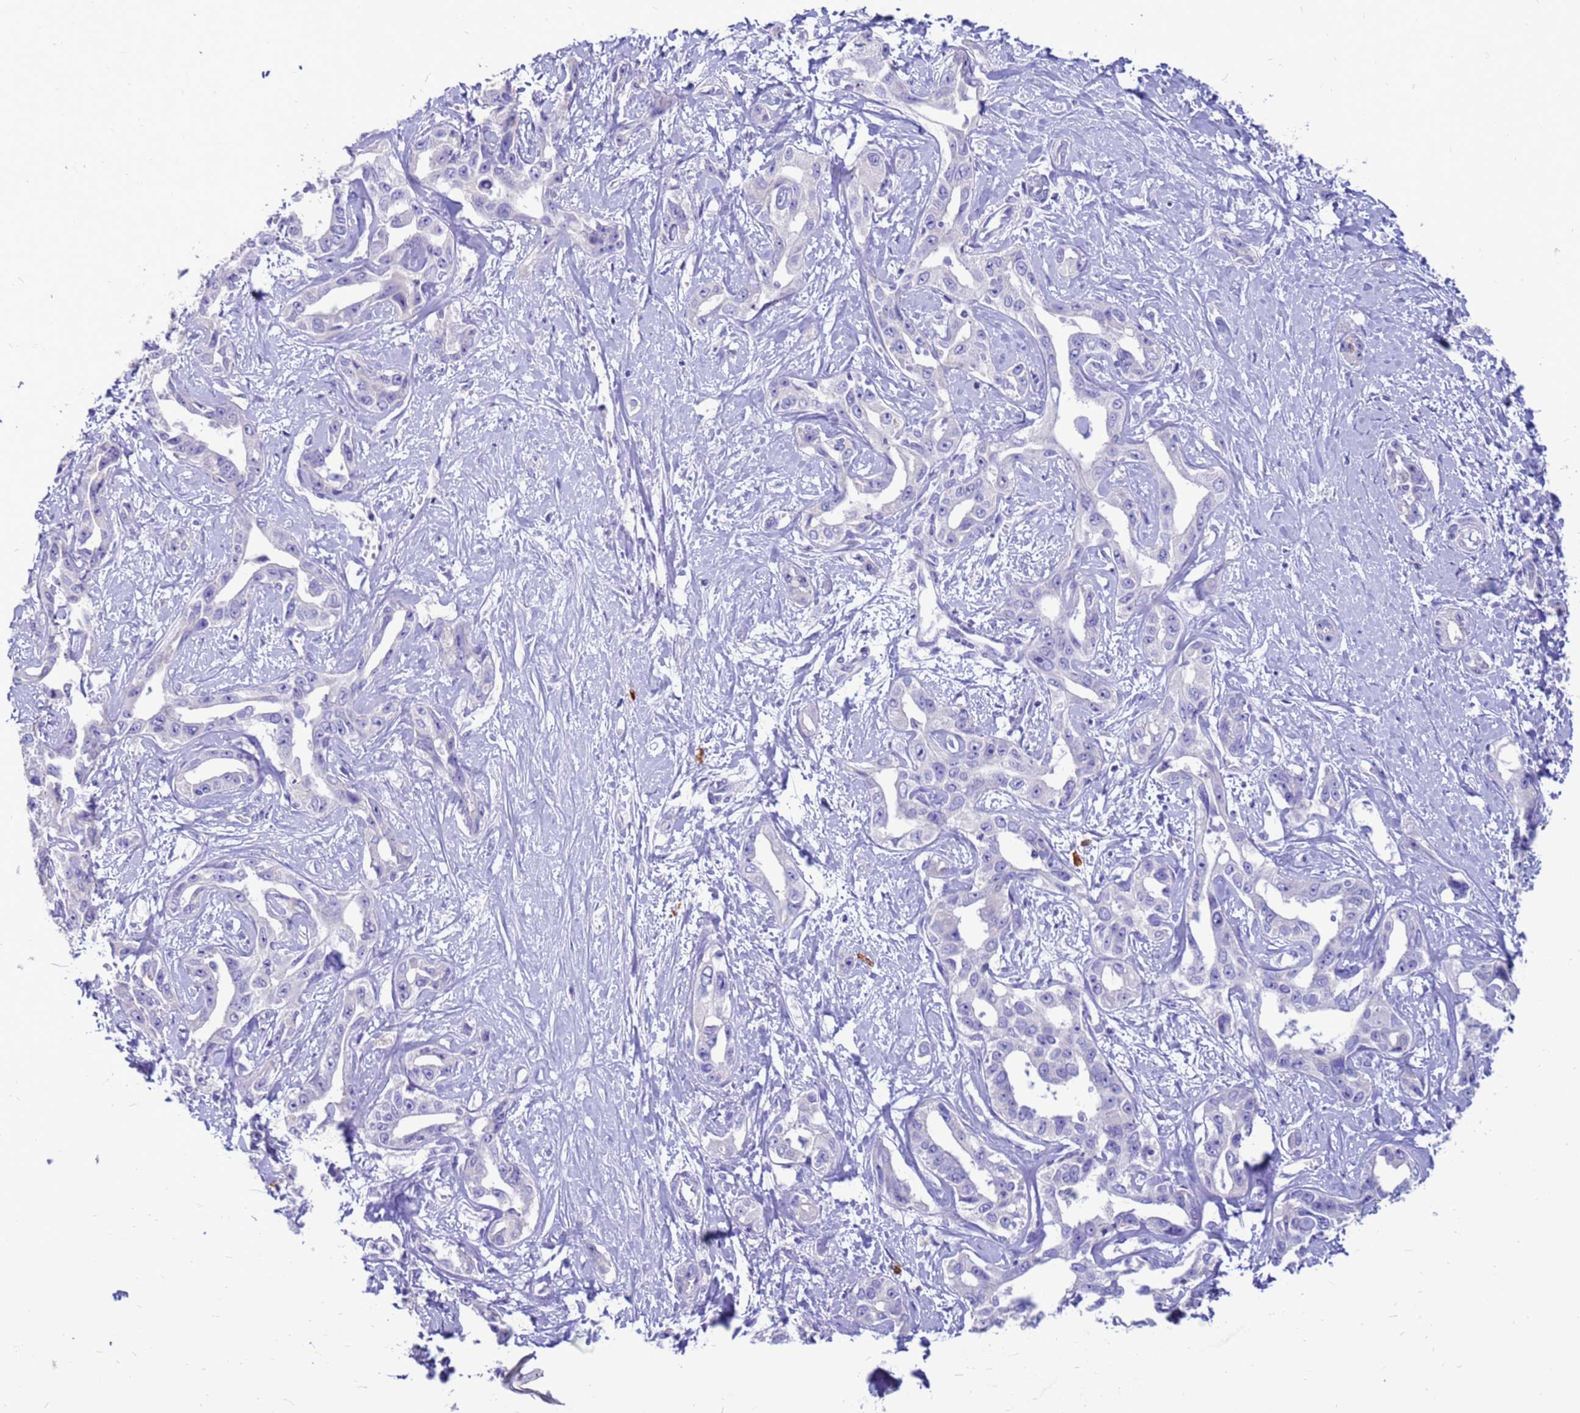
{"staining": {"intensity": "negative", "quantity": "none", "location": "none"}, "tissue": "liver cancer", "cell_type": "Tumor cells", "image_type": "cancer", "snomed": [{"axis": "morphology", "description": "Cholangiocarcinoma"}, {"axis": "topography", "description": "Liver"}], "caption": "The image exhibits no significant staining in tumor cells of cholangiocarcinoma (liver). (Brightfield microscopy of DAB (3,3'-diaminobenzidine) immunohistochemistry at high magnification).", "gene": "PDE10A", "patient": {"sex": "male", "age": 59}}